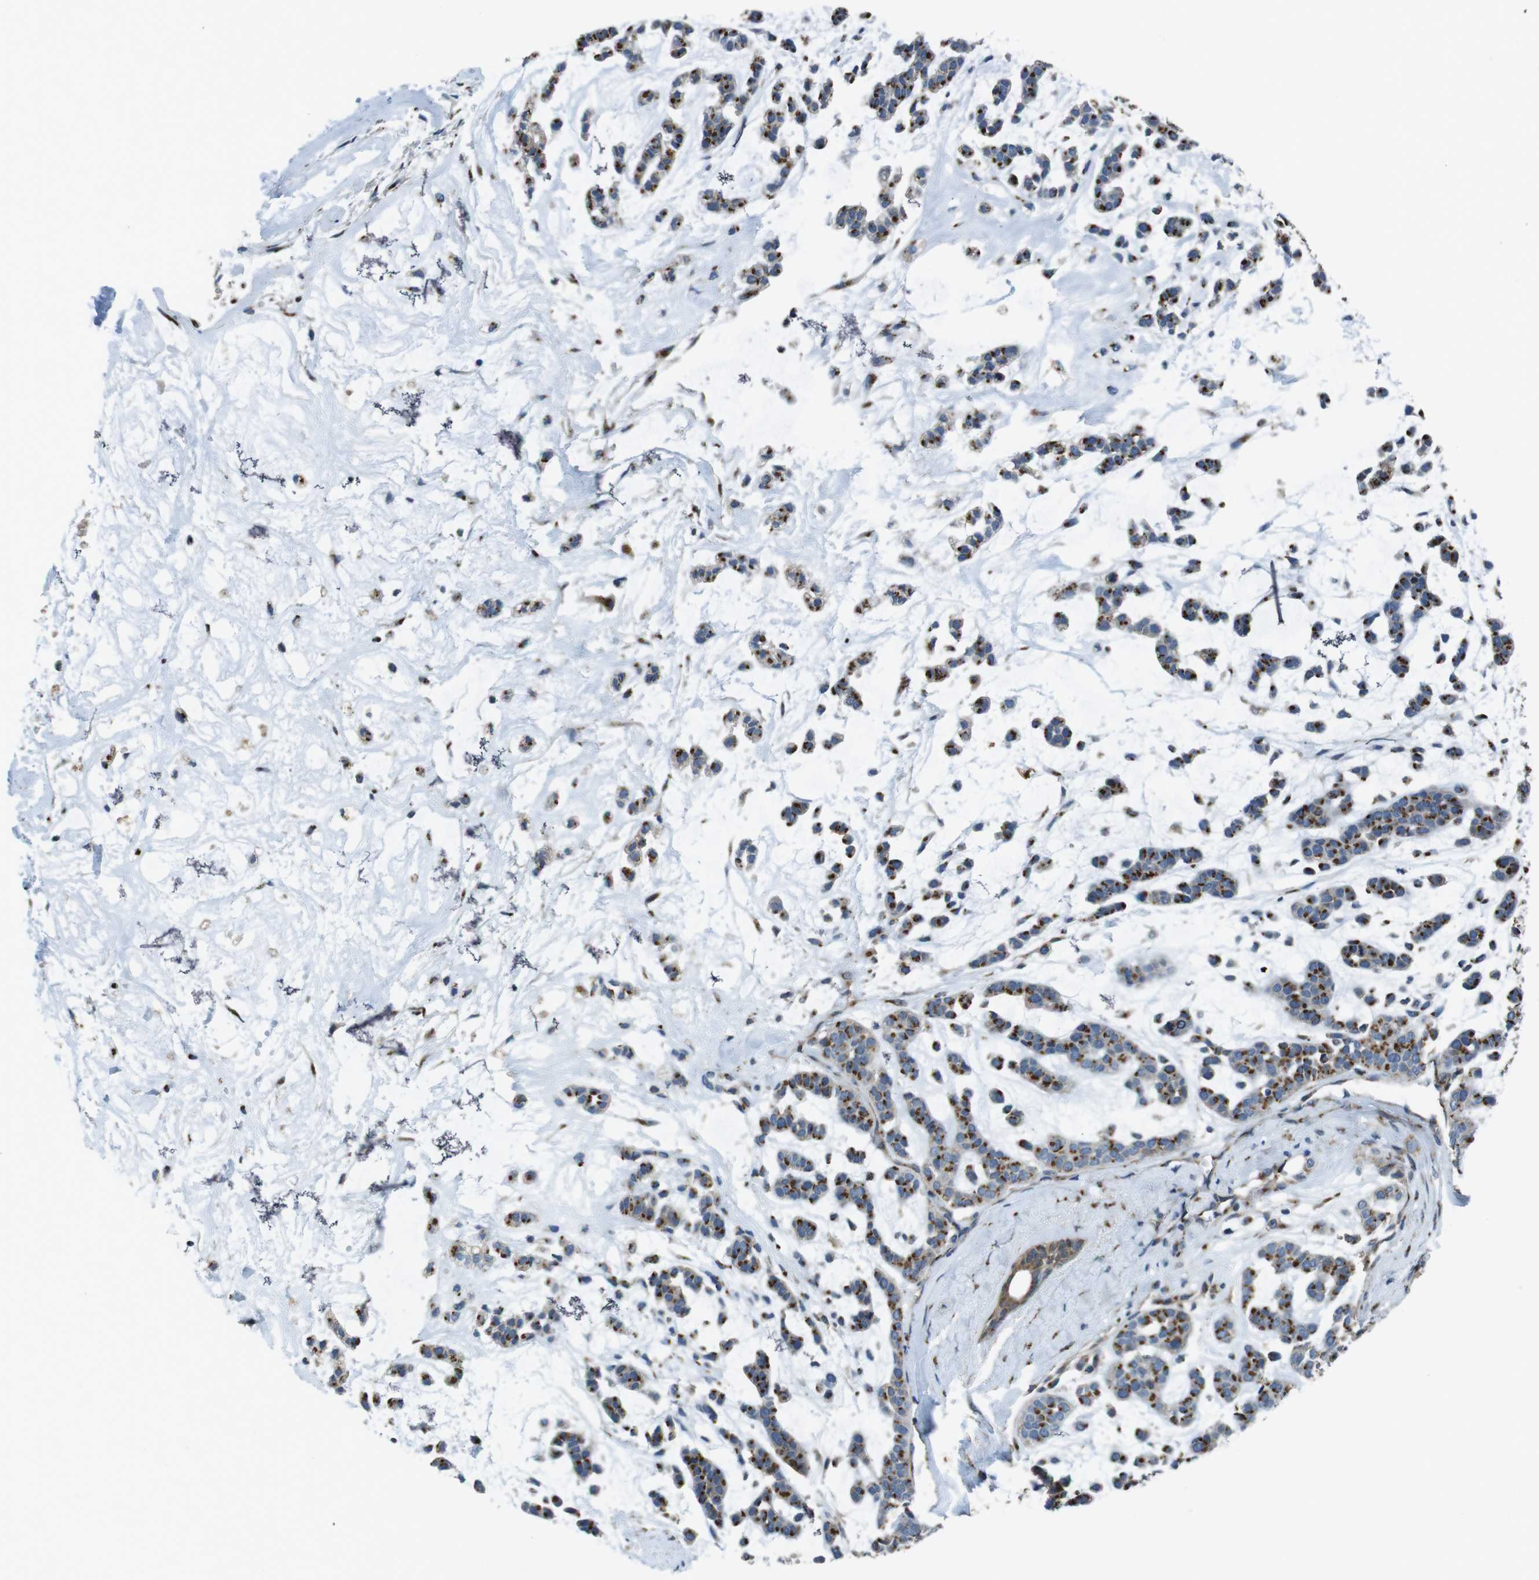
{"staining": {"intensity": "moderate", "quantity": ">75%", "location": "cytoplasmic/membranous"}, "tissue": "head and neck cancer", "cell_type": "Tumor cells", "image_type": "cancer", "snomed": [{"axis": "morphology", "description": "Adenocarcinoma, NOS"}, {"axis": "morphology", "description": "Adenoma, NOS"}, {"axis": "topography", "description": "Head-Neck"}], "caption": "Immunohistochemistry (IHC) micrograph of neoplastic tissue: human head and neck cancer stained using IHC exhibits medium levels of moderate protein expression localized specifically in the cytoplasmic/membranous of tumor cells, appearing as a cytoplasmic/membranous brown color.", "gene": "RAB6A", "patient": {"sex": "female", "age": 55}}